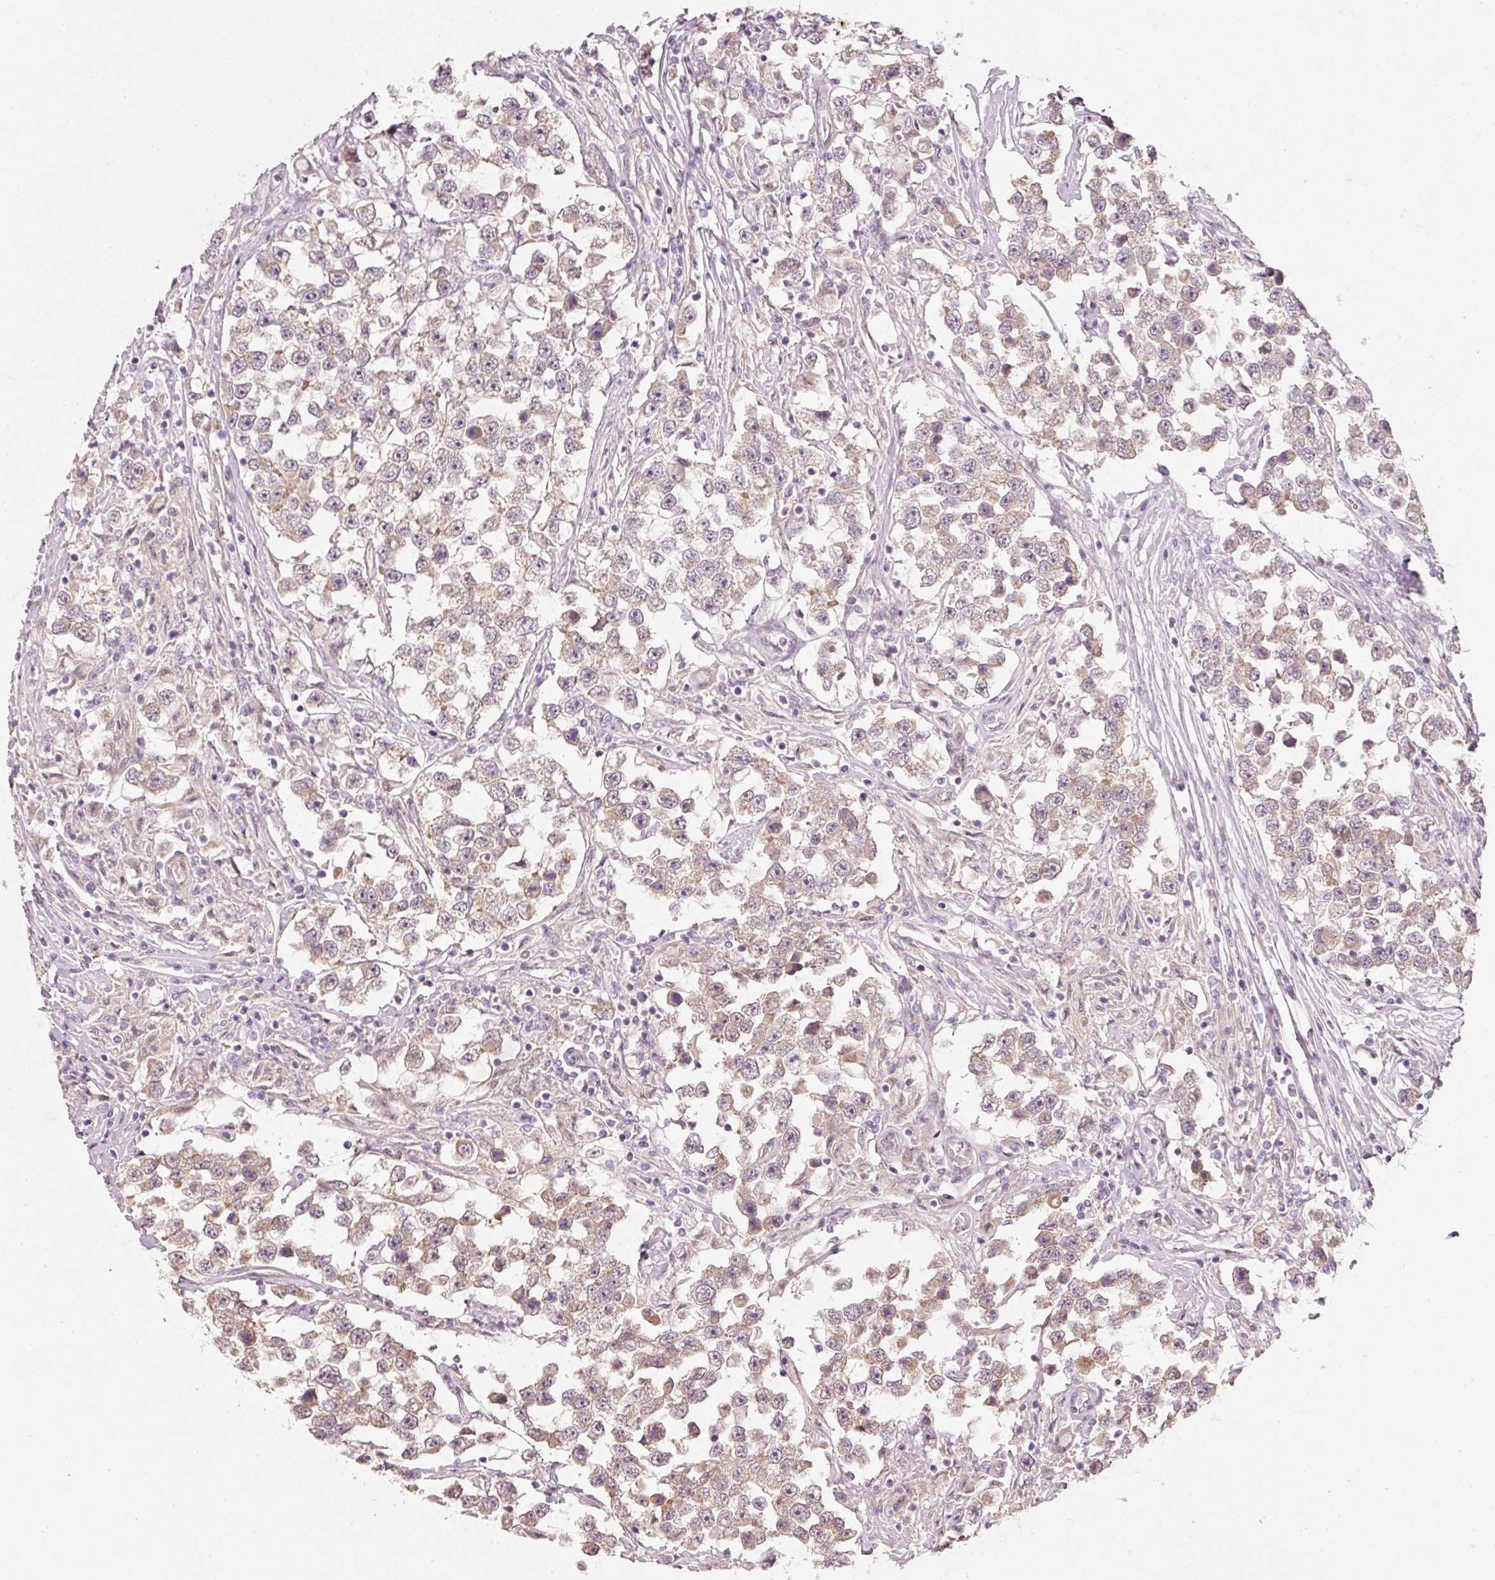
{"staining": {"intensity": "weak", "quantity": "25%-75%", "location": "cytoplasmic/membranous"}, "tissue": "testis cancer", "cell_type": "Tumor cells", "image_type": "cancer", "snomed": [{"axis": "morphology", "description": "Seminoma, NOS"}, {"axis": "topography", "description": "Testis"}], "caption": "Immunohistochemical staining of seminoma (testis) shows low levels of weak cytoplasmic/membranous protein positivity in about 25%-75% of tumor cells.", "gene": "RGL2", "patient": {"sex": "male", "age": 46}}